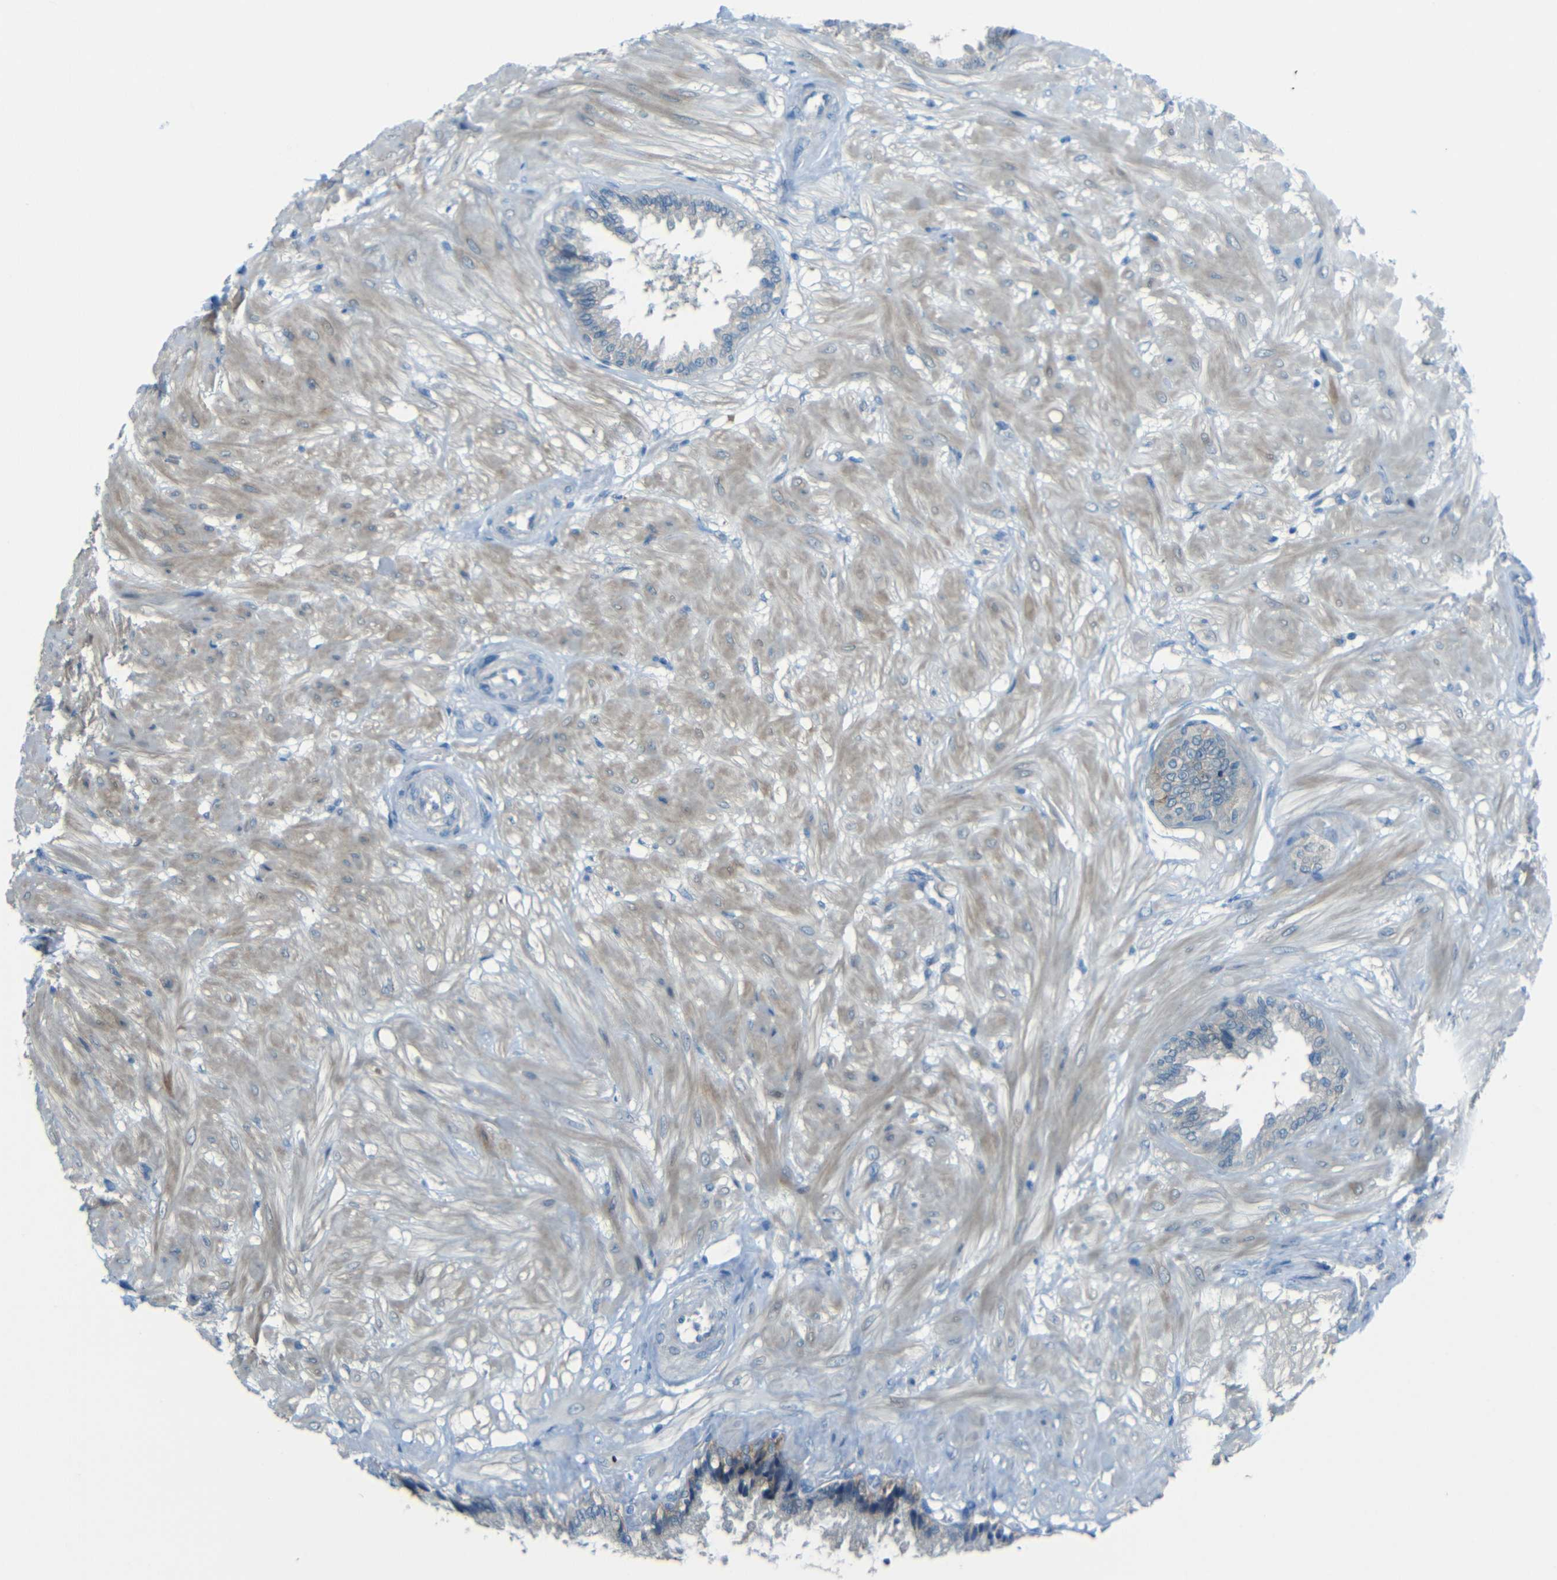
{"staining": {"intensity": "weak", "quantity": "25%-75%", "location": "cytoplasmic/membranous"}, "tissue": "seminal vesicle", "cell_type": "Glandular cells", "image_type": "normal", "snomed": [{"axis": "morphology", "description": "Normal tissue, NOS"}, {"axis": "topography", "description": "Seminal veicle"}], "caption": "There is low levels of weak cytoplasmic/membranous expression in glandular cells of normal seminal vesicle, as demonstrated by immunohistochemical staining (brown color).", "gene": "ANKRD22", "patient": {"sex": "male", "age": 46}}